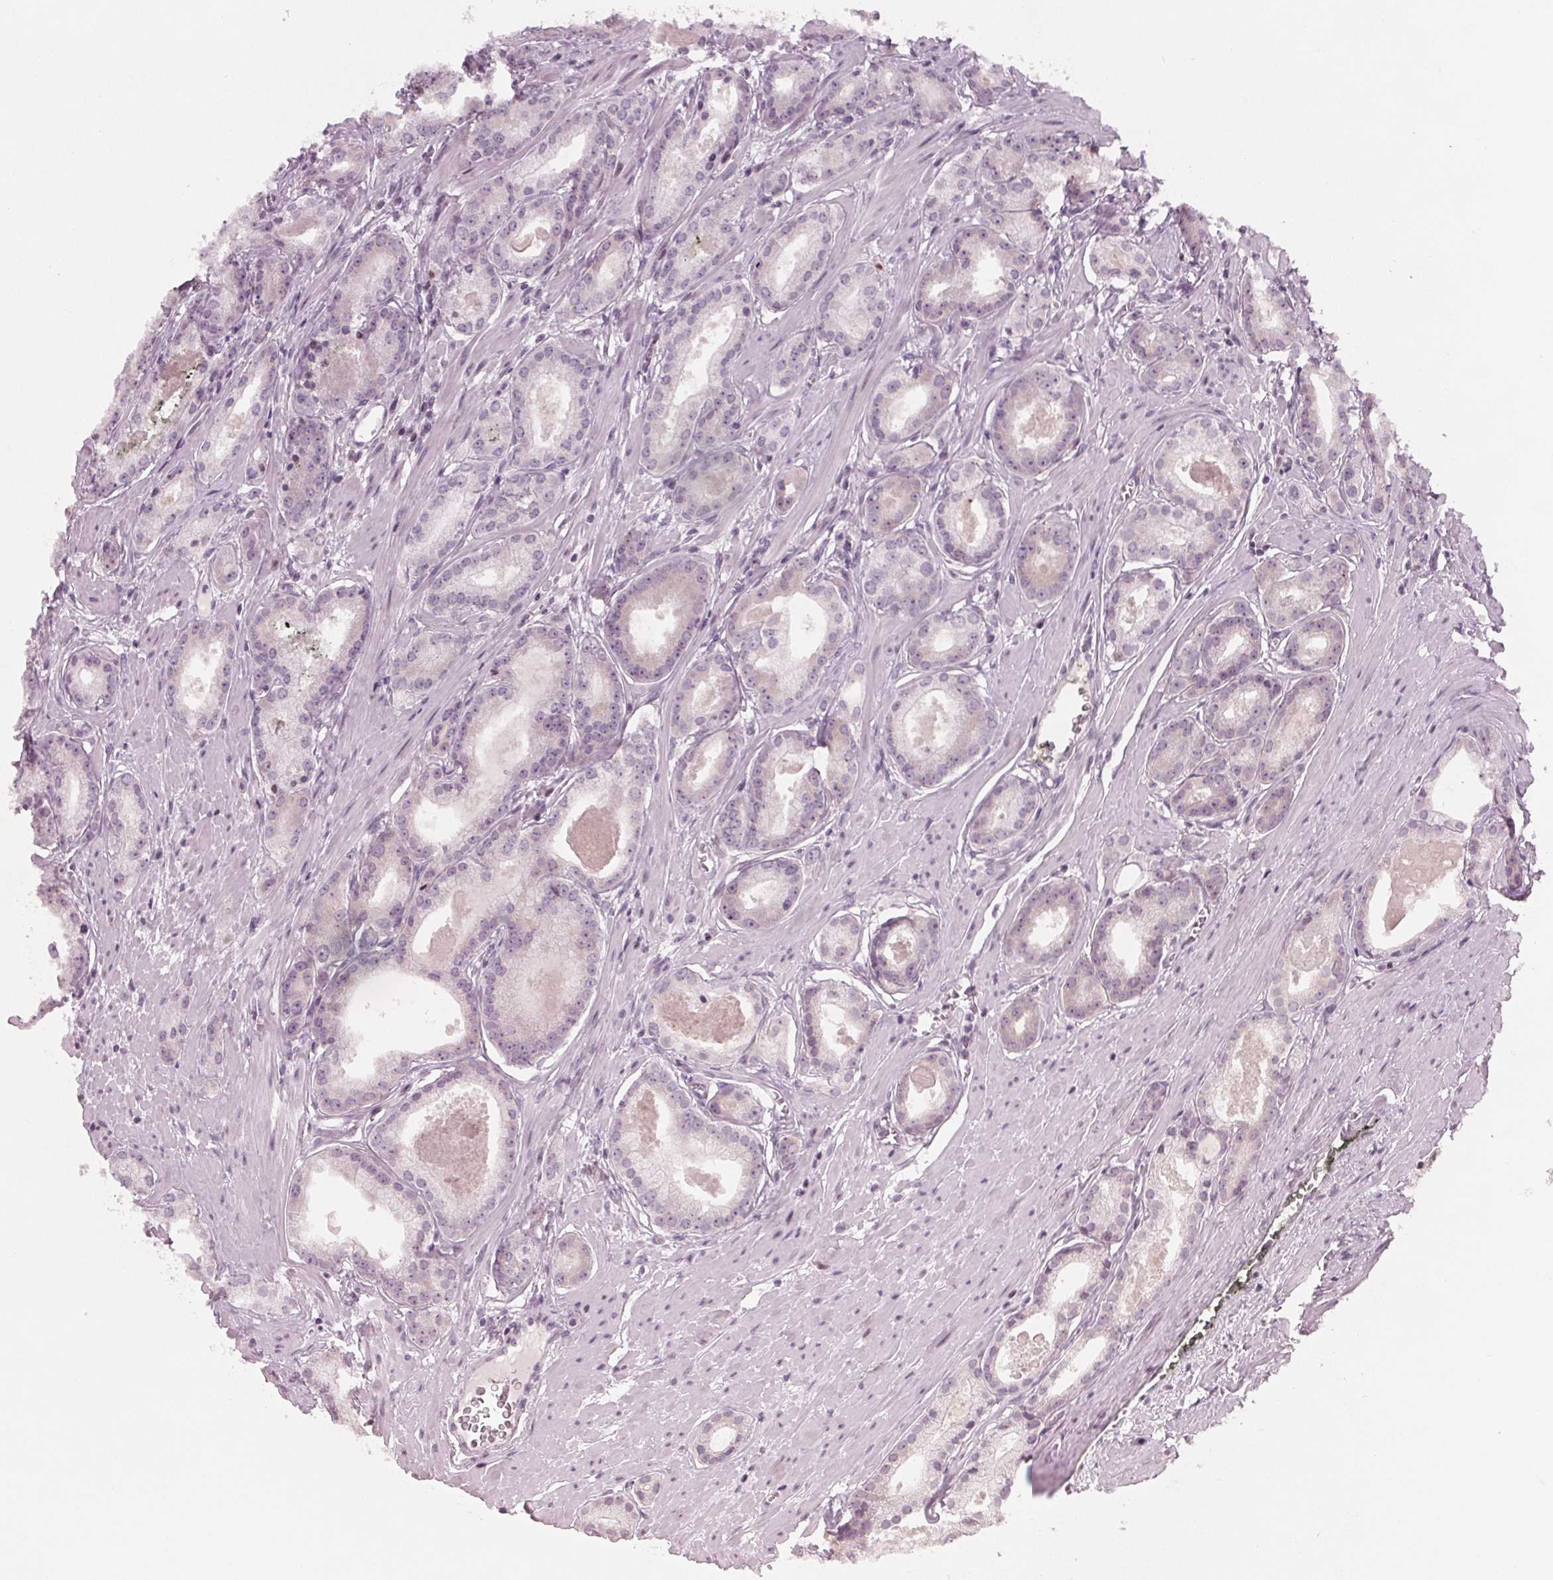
{"staining": {"intensity": "negative", "quantity": "none", "location": "none"}, "tissue": "prostate cancer", "cell_type": "Tumor cells", "image_type": "cancer", "snomed": [{"axis": "morphology", "description": "Adenocarcinoma, NOS"}, {"axis": "morphology", "description": "Adenocarcinoma, Low grade"}, {"axis": "topography", "description": "Prostate"}], "caption": "This is a photomicrograph of IHC staining of prostate adenocarcinoma, which shows no staining in tumor cells. The staining was performed using DAB (3,3'-diaminobenzidine) to visualize the protein expression in brown, while the nuclei were stained in blue with hematoxylin (Magnification: 20x).", "gene": "SFRP4", "patient": {"sex": "male", "age": 64}}